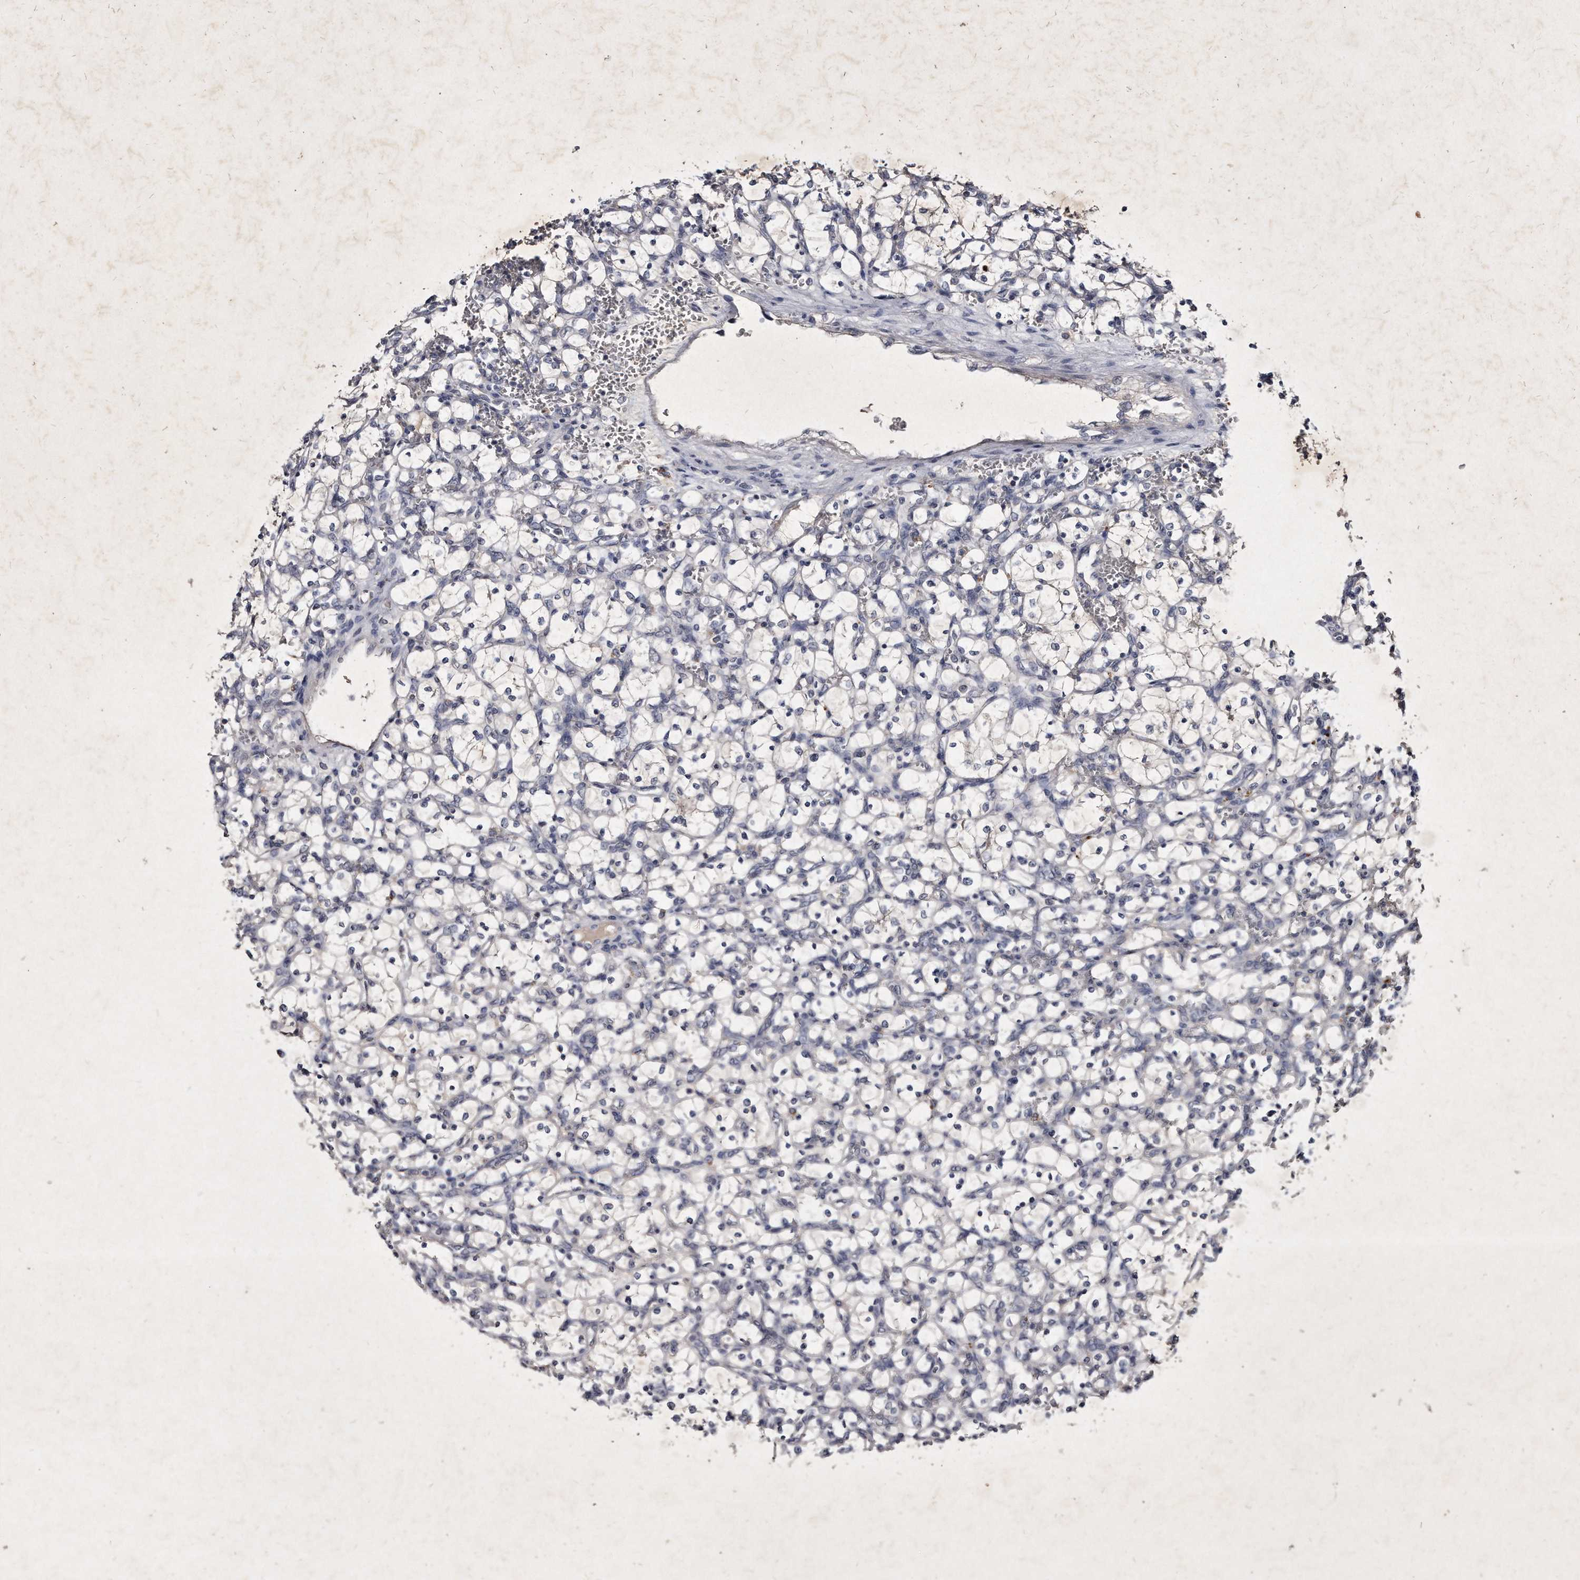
{"staining": {"intensity": "negative", "quantity": "none", "location": "none"}, "tissue": "renal cancer", "cell_type": "Tumor cells", "image_type": "cancer", "snomed": [{"axis": "morphology", "description": "Adenocarcinoma, NOS"}, {"axis": "topography", "description": "Kidney"}], "caption": "IHC histopathology image of neoplastic tissue: renal cancer stained with DAB (3,3'-diaminobenzidine) demonstrates no significant protein staining in tumor cells.", "gene": "KLHDC3", "patient": {"sex": "female", "age": 69}}